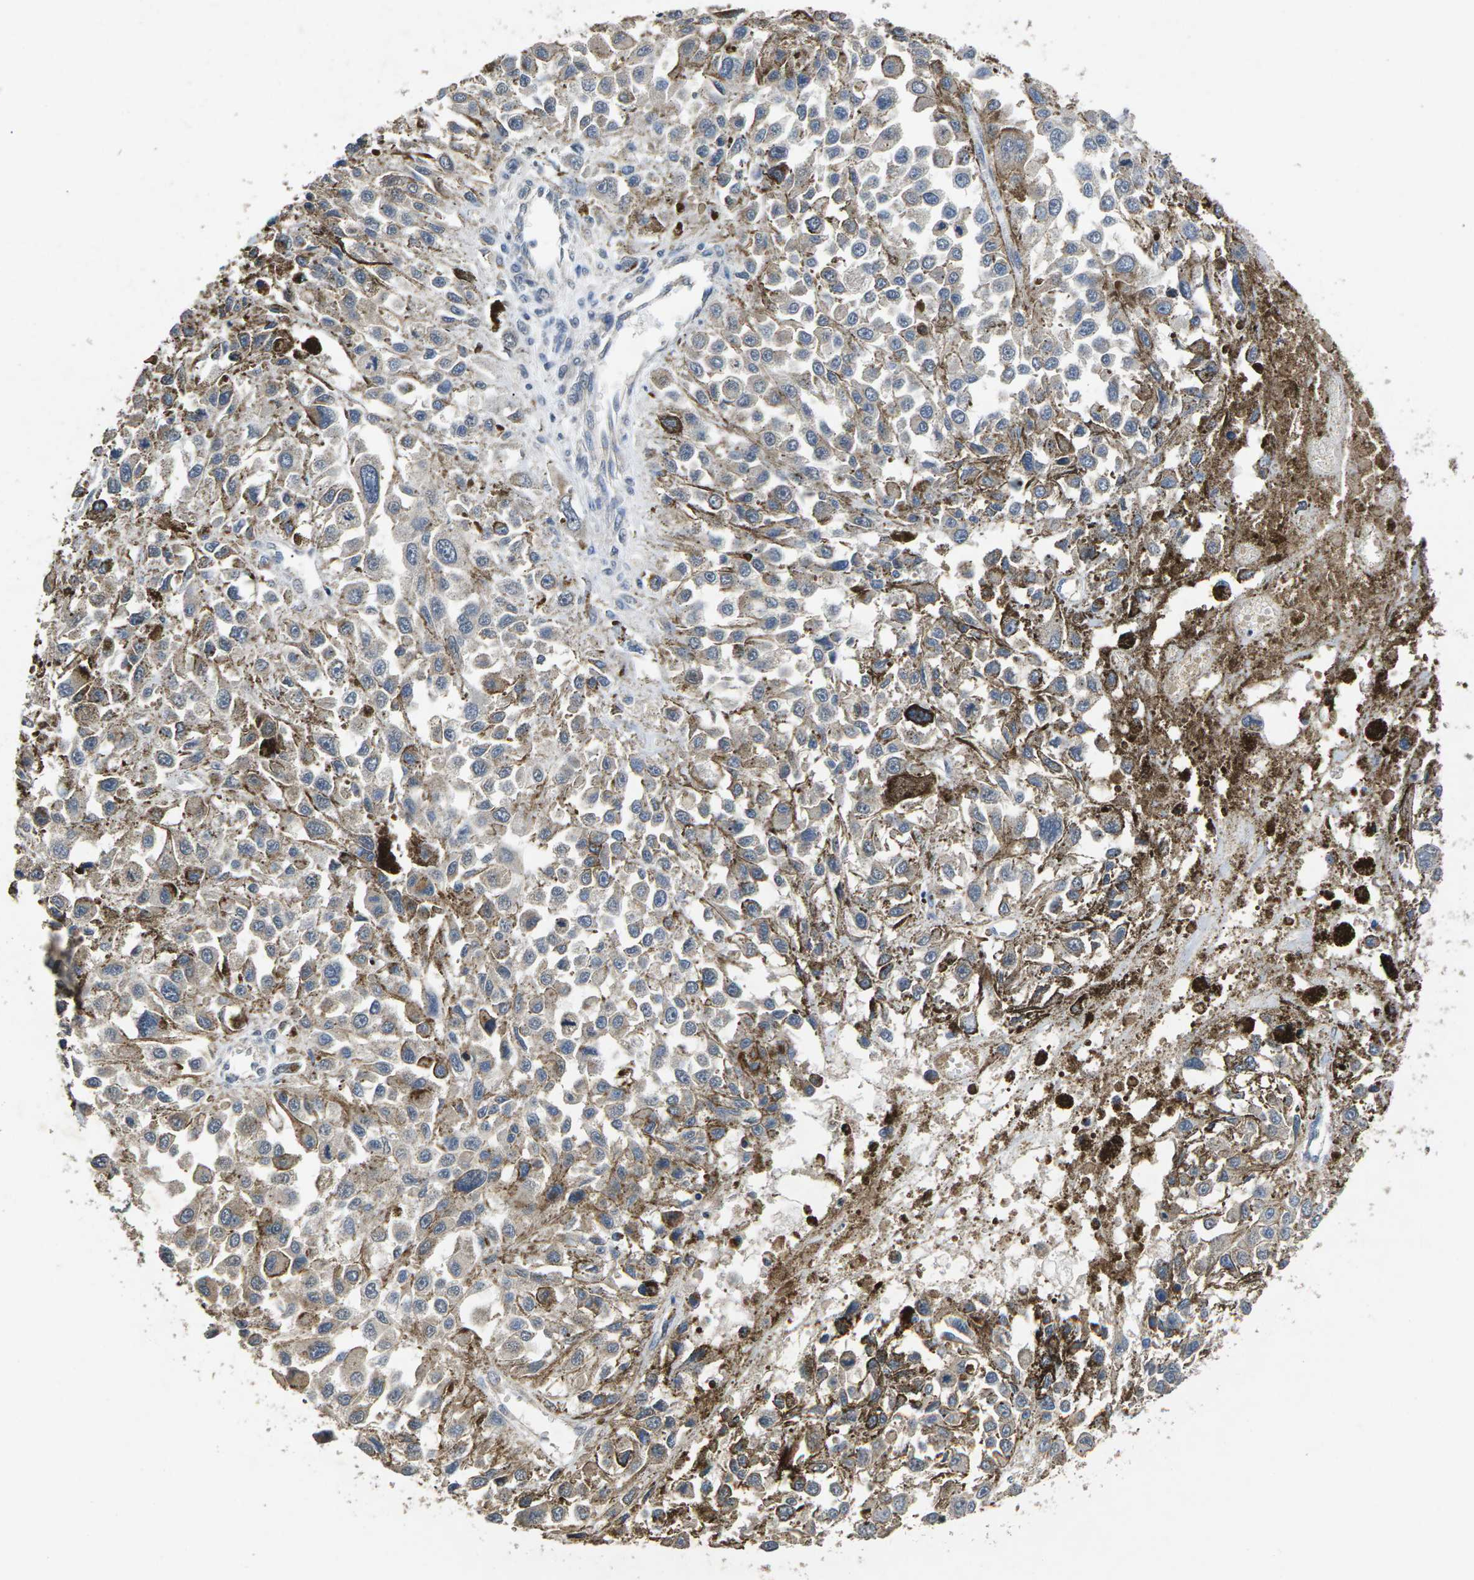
{"staining": {"intensity": "weak", "quantity": "25%-75%", "location": "cytoplasmic/membranous"}, "tissue": "melanoma", "cell_type": "Tumor cells", "image_type": "cancer", "snomed": [{"axis": "morphology", "description": "Malignant melanoma, Metastatic site"}, {"axis": "topography", "description": "Lymph node"}], "caption": "High-power microscopy captured an IHC photomicrograph of melanoma, revealing weak cytoplasmic/membranous expression in approximately 25%-75% of tumor cells.", "gene": "B4GAT1", "patient": {"sex": "male", "age": 59}}